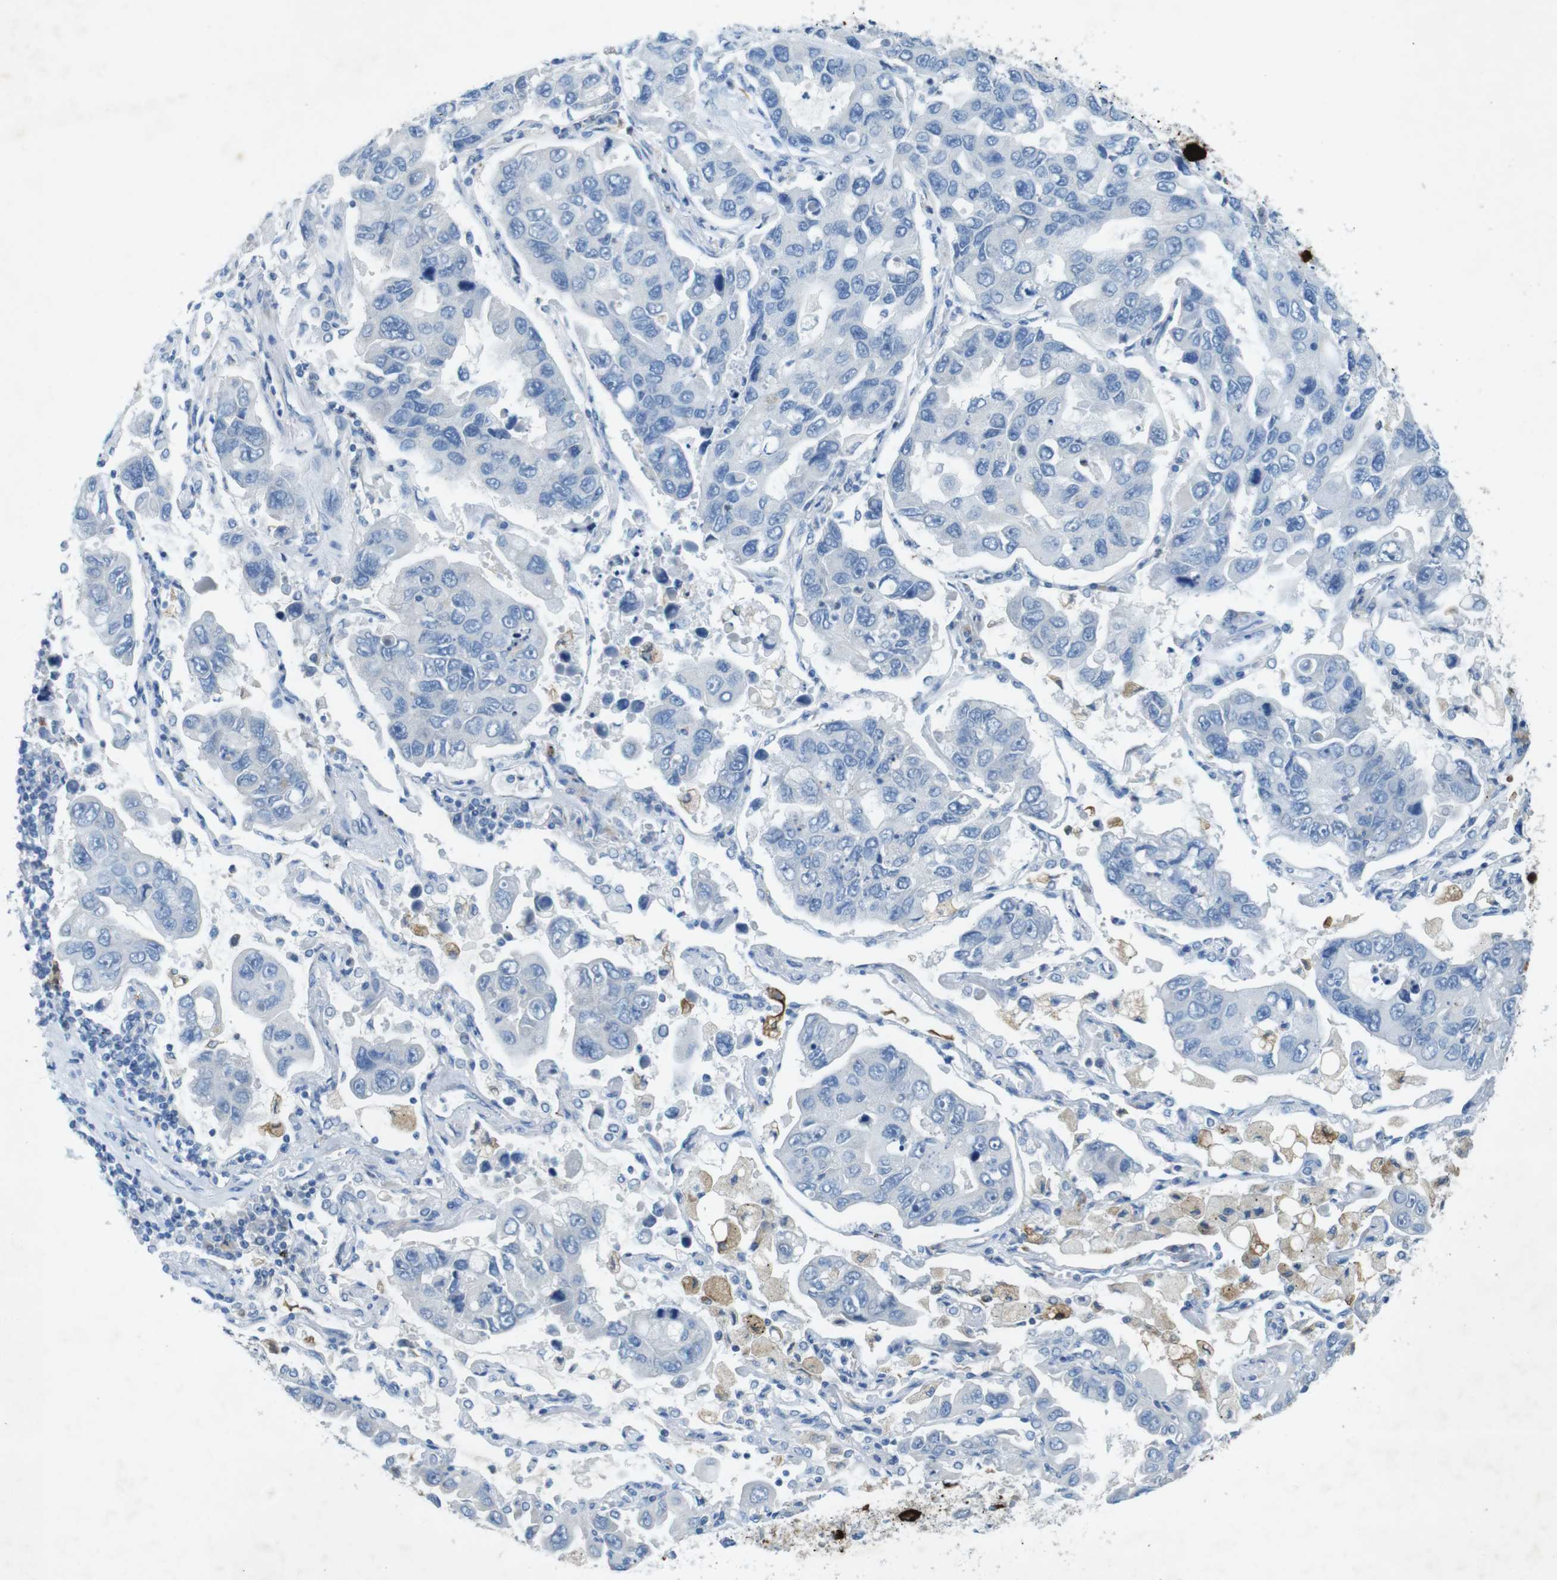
{"staining": {"intensity": "negative", "quantity": "none", "location": "none"}, "tissue": "lung cancer", "cell_type": "Tumor cells", "image_type": "cancer", "snomed": [{"axis": "morphology", "description": "Adenocarcinoma, NOS"}, {"axis": "topography", "description": "Lung"}], "caption": "This micrograph is of lung cancer (adenocarcinoma) stained with immunohistochemistry (IHC) to label a protein in brown with the nuclei are counter-stained blue. There is no staining in tumor cells.", "gene": "CD320", "patient": {"sex": "male", "age": 64}}